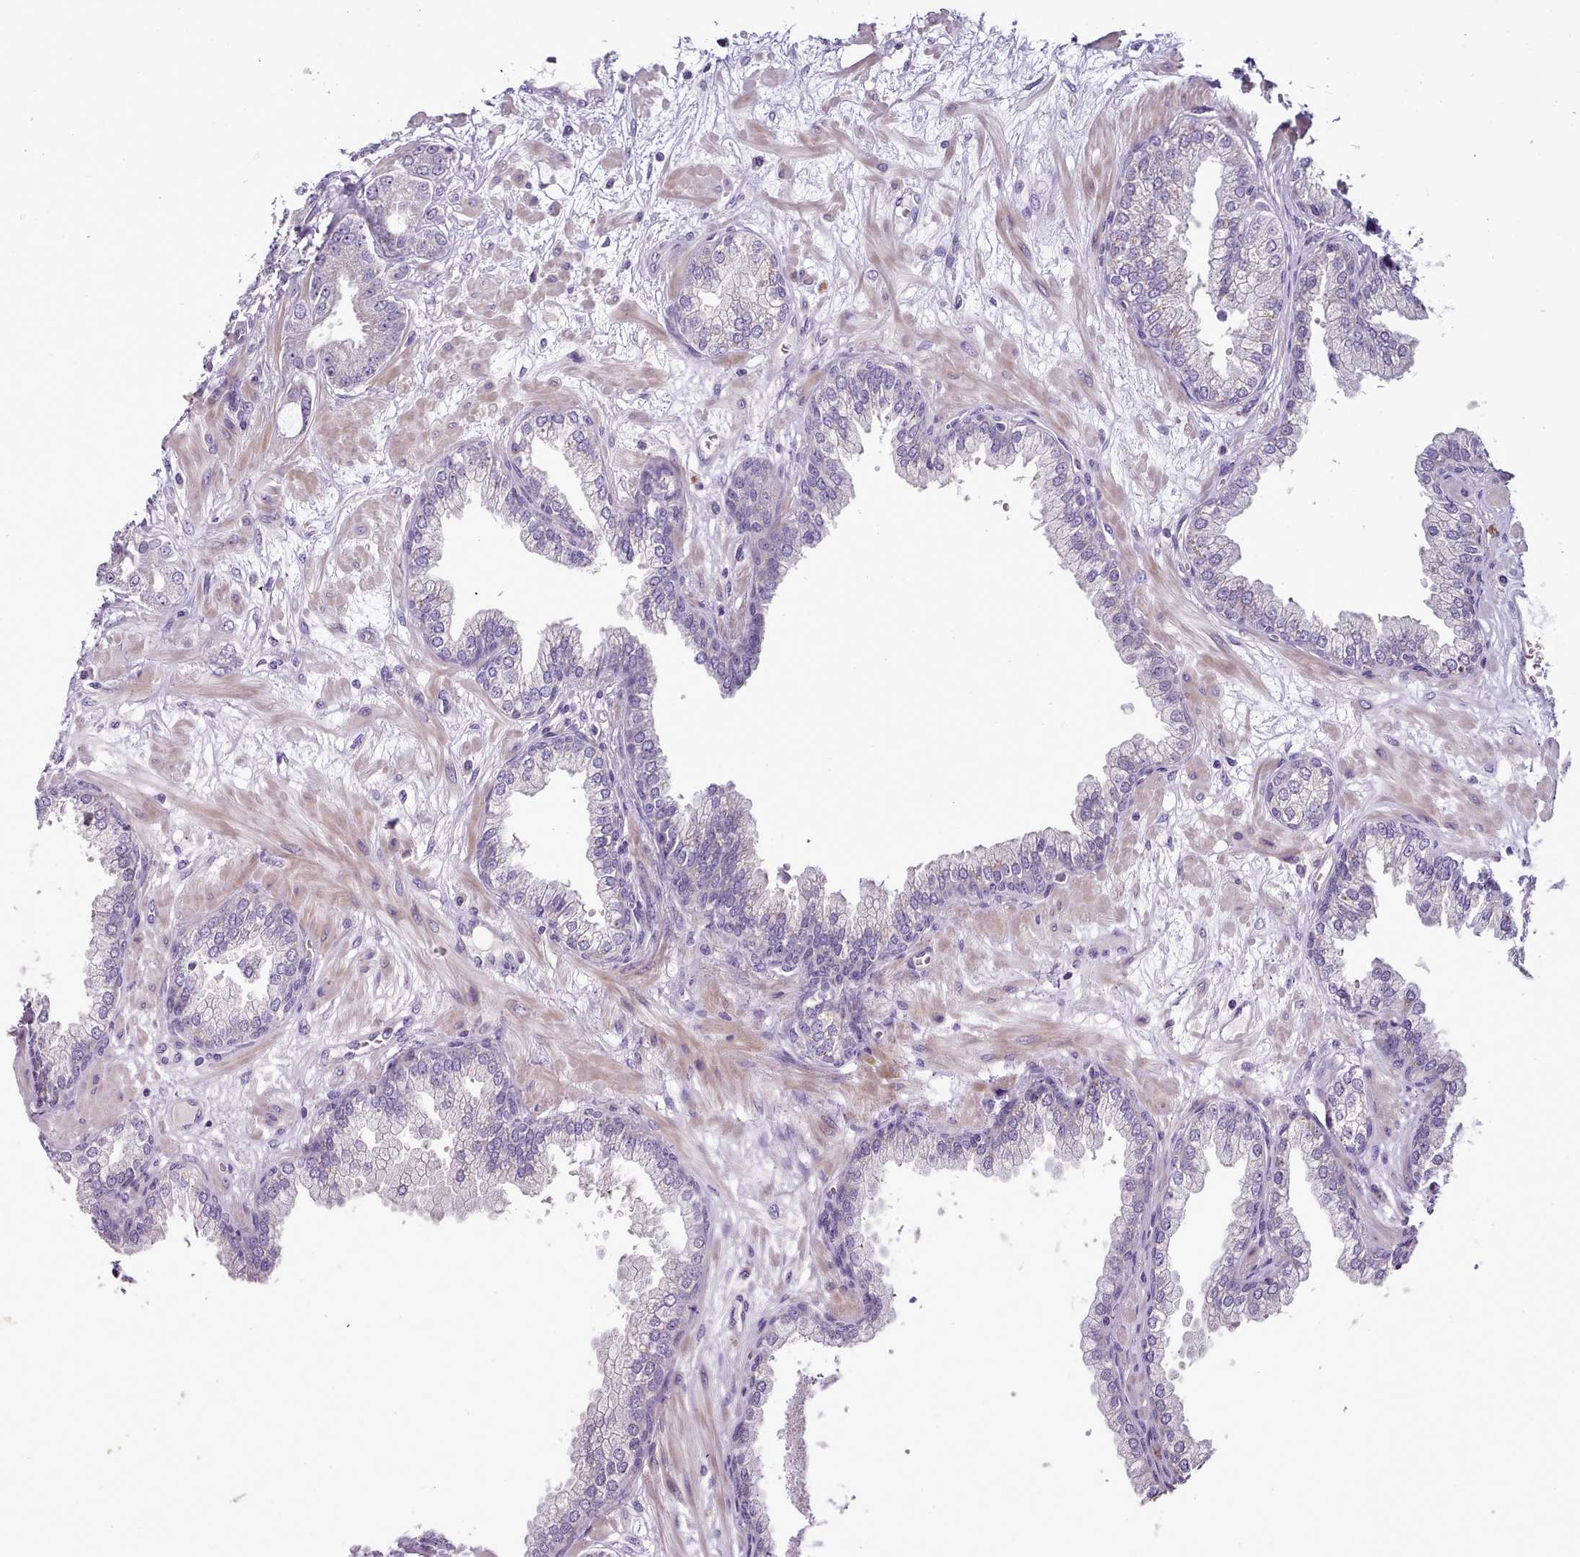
{"staining": {"intensity": "negative", "quantity": "none", "location": "none"}, "tissue": "prostate cancer", "cell_type": "Tumor cells", "image_type": "cancer", "snomed": [{"axis": "morphology", "description": "Adenocarcinoma, Low grade"}, {"axis": "topography", "description": "Prostate"}], "caption": "This image is of prostate low-grade adenocarcinoma stained with immunohistochemistry (IHC) to label a protein in brown with the nuclei are counter-stained blue. There is no positivity in tumor cells.", "gene": "SETX", "patient": {"sex": "male", "age": 64}}